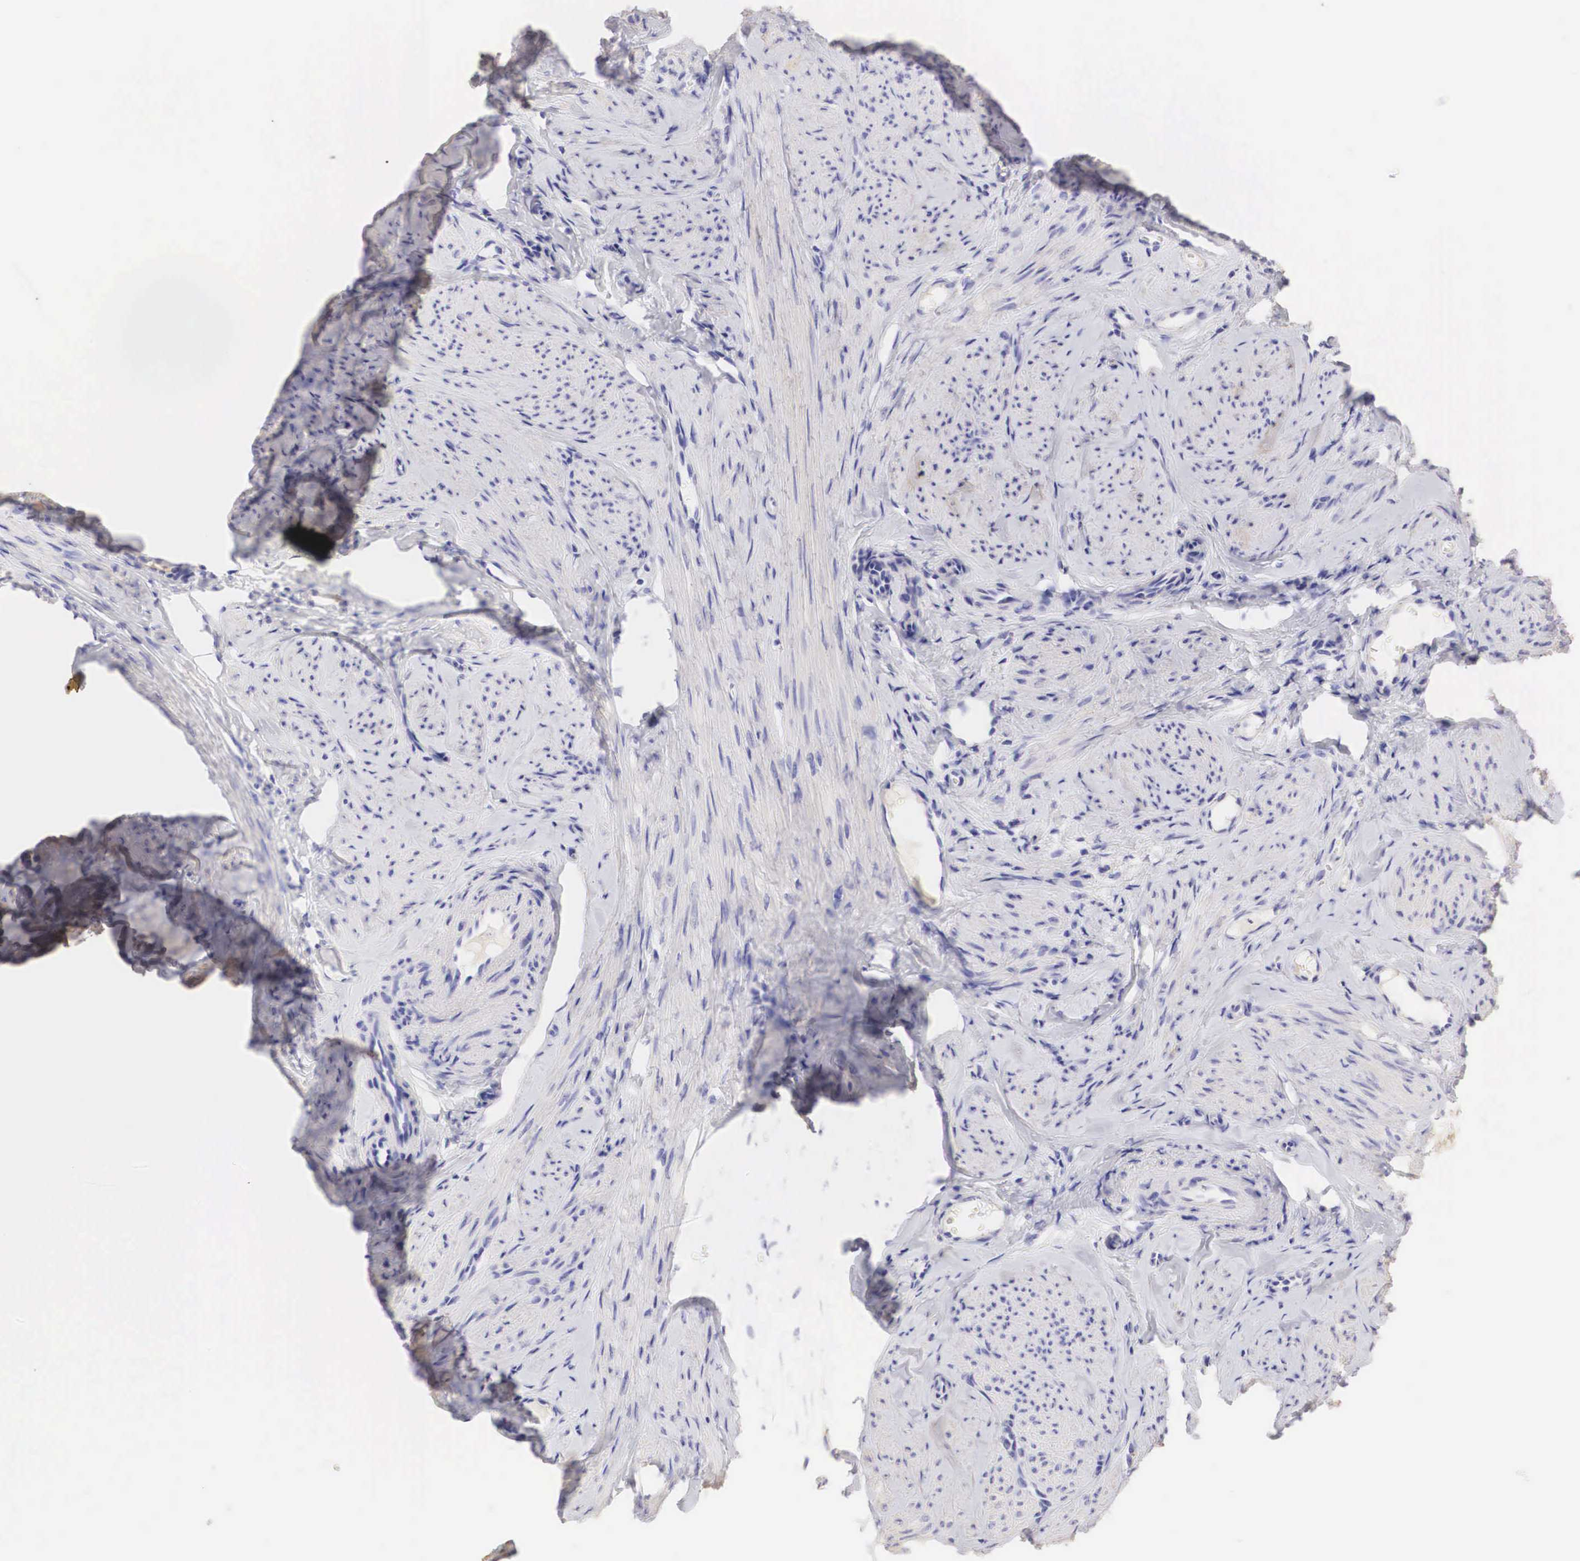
{"staining": {"intensity": "negative", "quantity": "none", "location": "none"}, "tissue": "smooth muscle", "cell_type": "Smooth muscle cells", "image_type": "normal", "snomed": [{"axis": "morphology", "description": "Normal tissue, NOS"}, {"axis": "topography", "description": "Uterus"}], "caption": "Immunohistochemistry (IHC) micrograph of benign smooth muscle: smooth muscle stained with DAB (3,3'-diaminobenzidine) reveals no significant protein positivity in smooth muscle cells. (Brightfield microscopy of DAB (3,3'-diaminobenzidine) immunohistochemistry (IHC) at high magnification).", "gene": "ERBB2", "patient": {"sex": "female", "age": 45}}